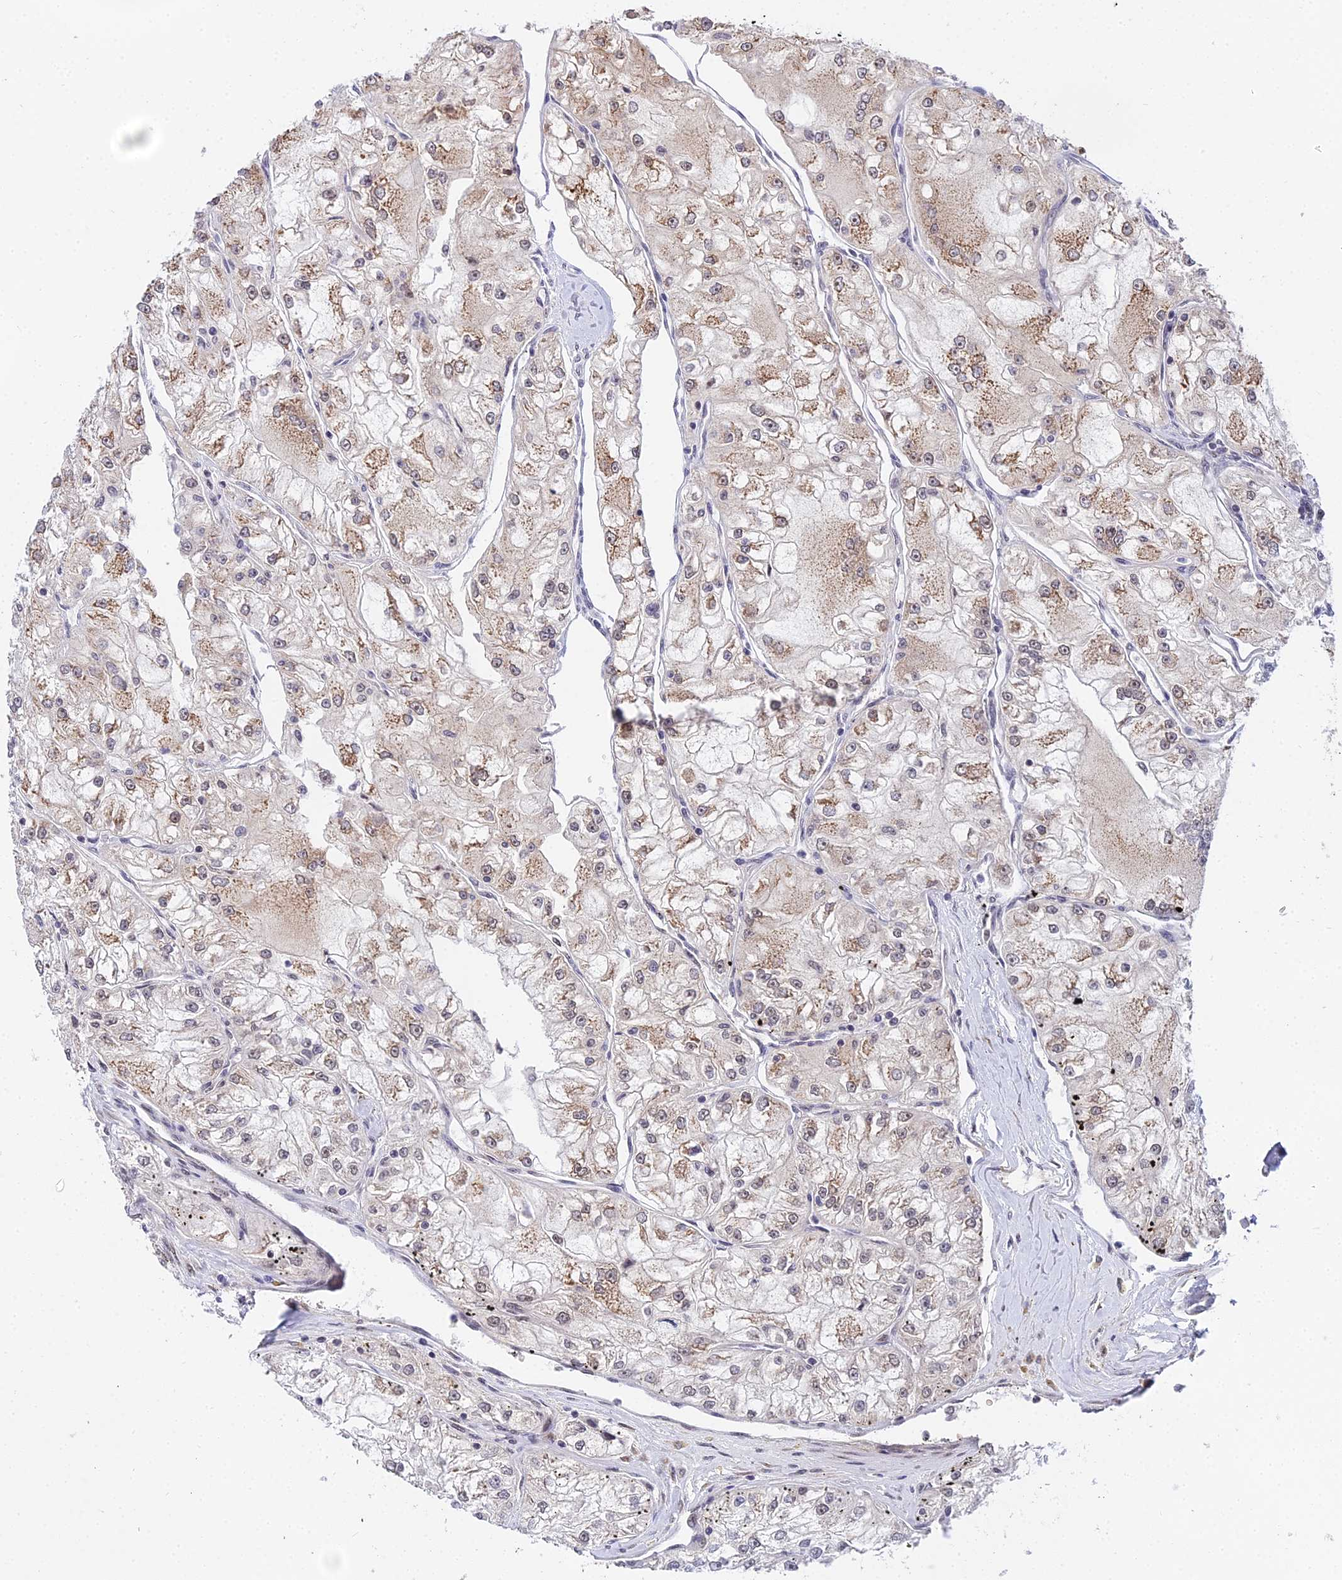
{"staining": {"intensity": "moderate", "quantity": "25%-75%", "location": "cytoplasmic/membranous,nuclear"}, "tissue": "renal cancer", "cell_type": "Tumor cells", "image_type": "cancer", "snomed": [{"axis": "morphology", "description": "Adenocarcinoma, NOS"}, {"axis": "topography", "description": "Kidney"}], "caption": "This micrograph displays renal cancer stained with immunohistochemistry (IHC) to label a protein in brown. The cytoplasmic/membranous and nuclear of tumor cells show moderate positivity for the protein. Nuclei are counter-stained blue.", "gene": "EXOSC3", "patient": {"sex": "female", "age": 72}}